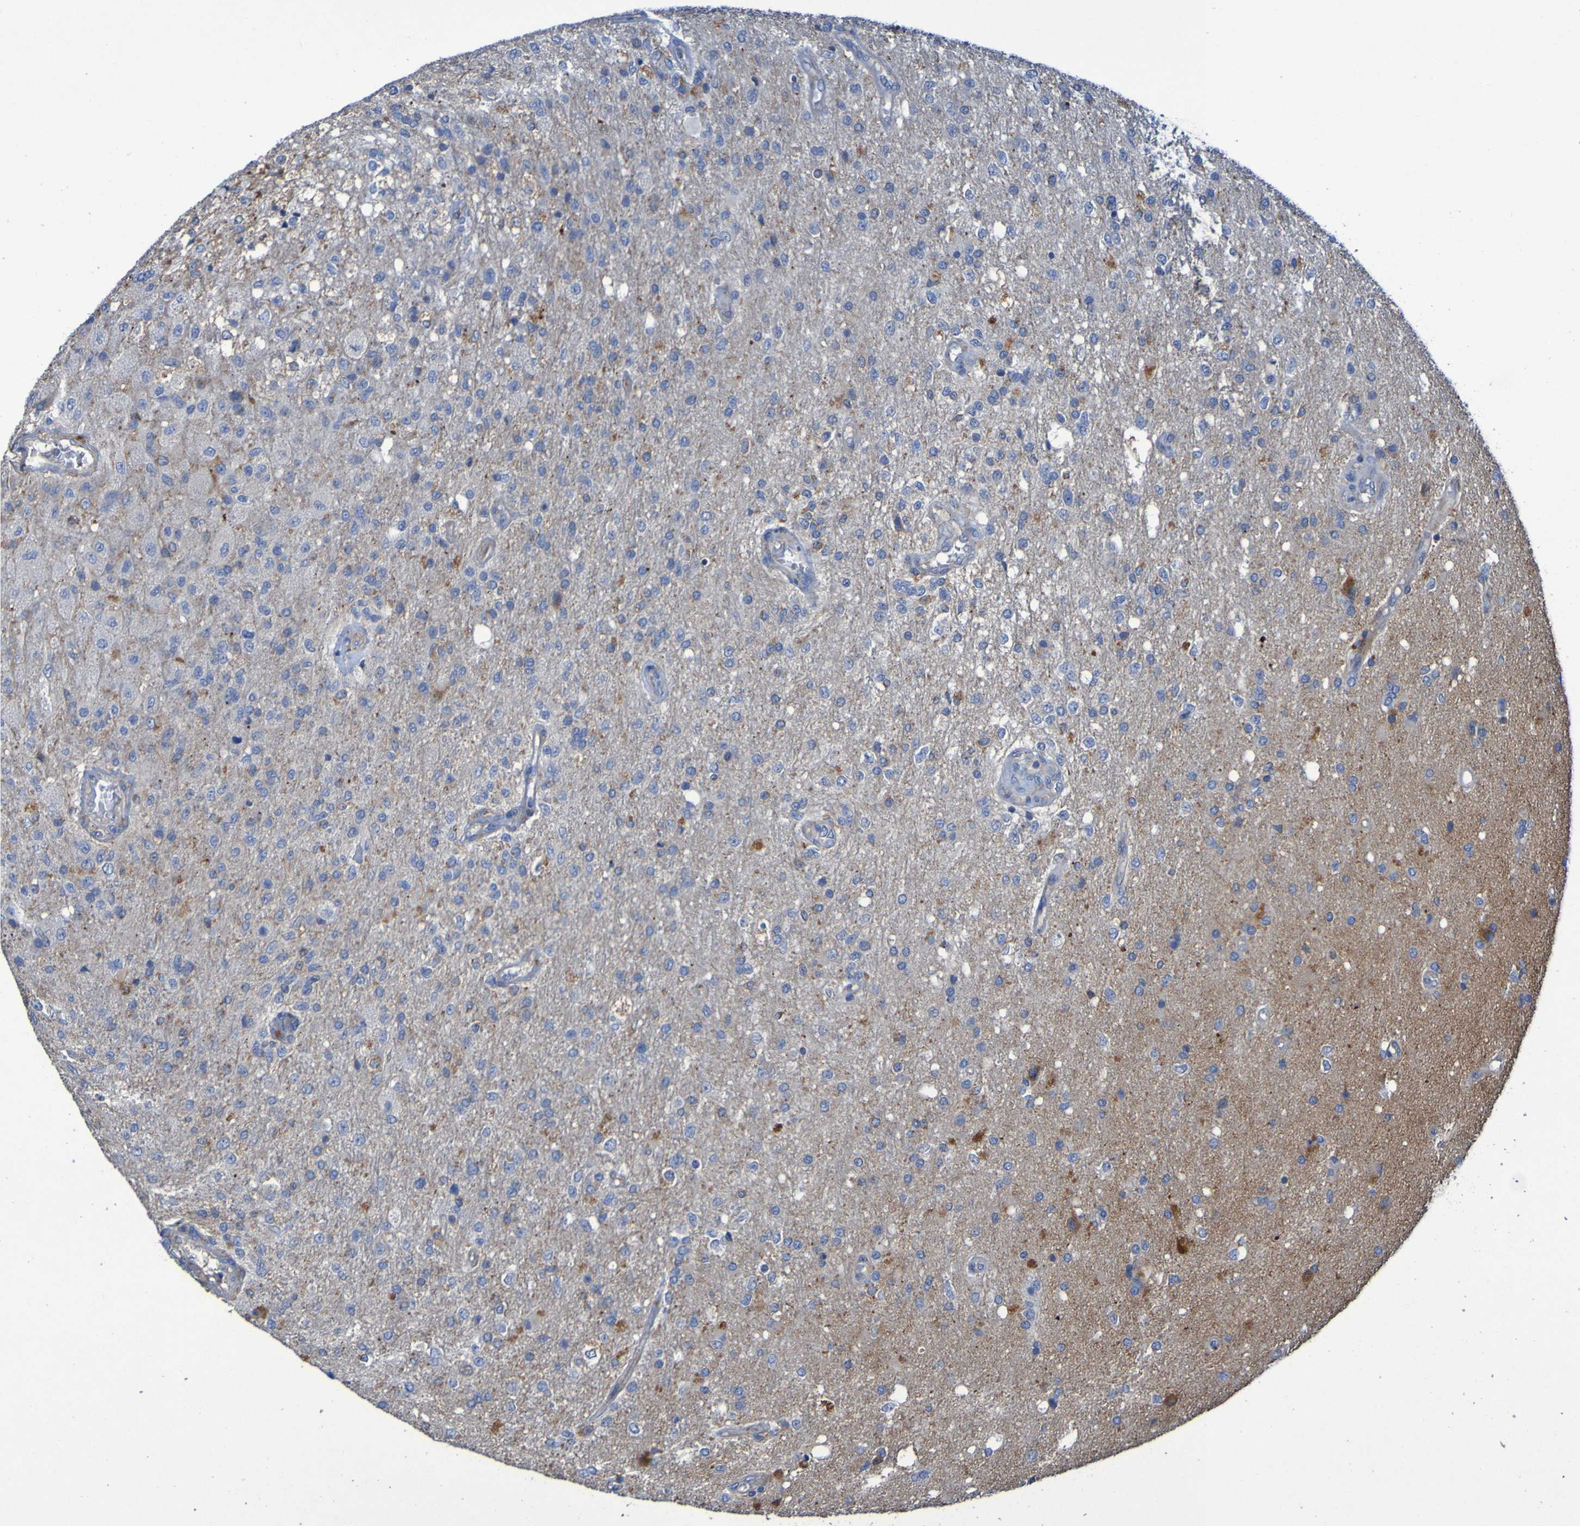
{"staining": {"intensity": "moderate", "quantity": "<25%", "location": "cytoplasmic/membranous"}, "tissue": "glioma", "cell_type": "Tumor cells", "image_type": "cancer", "snomed": [{"axis": "morphology", "description": "Normal tissue, NOS"}, {"axis": "morphology", "description": "Glioma, malignant, High grade"}, {"axis": "topography", "description": "Cerebral cortex"}], "caption": "A histopathology image of human glioma stained for a protein displays moderate cytoplasmic/membranous brown staining in tumor cells. Using DAB (3,3'-diaminobenzidine) (brown) and hematoxylin (blue) stains, captured at high magnification using brightfield microscopy.", "gene": "ARHGEF16", "patient": {"sex": "male", "age": 77}}